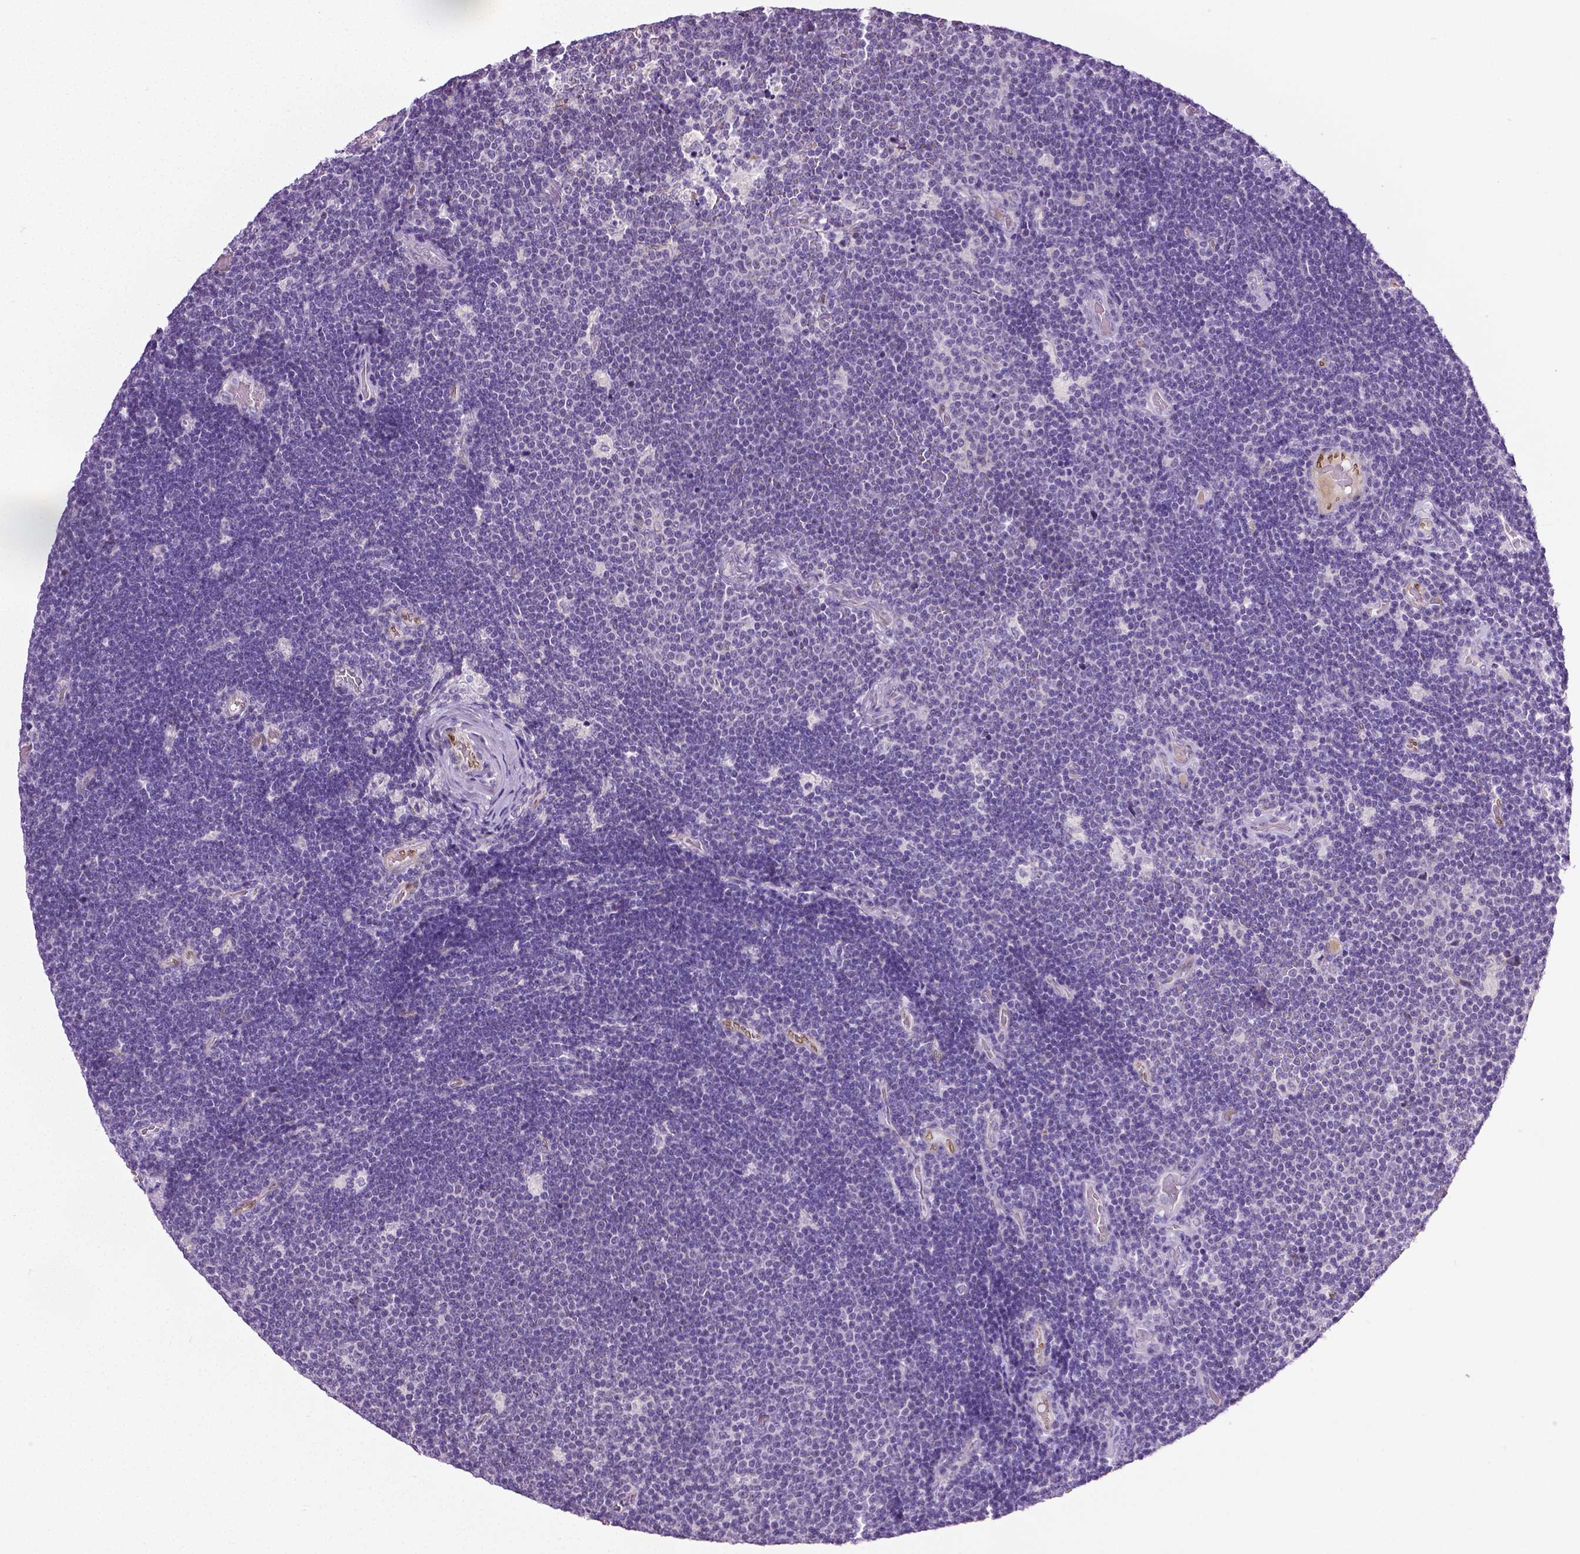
{"staining": {"intensity": "negative", "quantity": "none", "location": "none"}, "tissue": "lymphoma", "cell_type": "Tumor cells", "image_type": "cancer", "snomed": [{"axis": "morphology", "description": "Malignant lymphoma, non-Hodgkin's type, Low grade"}, {"axis": "topography", "description": "Brain"}], "caption": "The IHC photomicrograph has no significant positivity in tumor cells of malignant lymphoma, non-Hodgkin's type (low-grade) tissue. (DAB (3,3'-diaminobenzidine) immunohistochemistry (IHC), high magnification).", "gene": "PTGER3", "patient": {"sex": "female", "age": 66}}